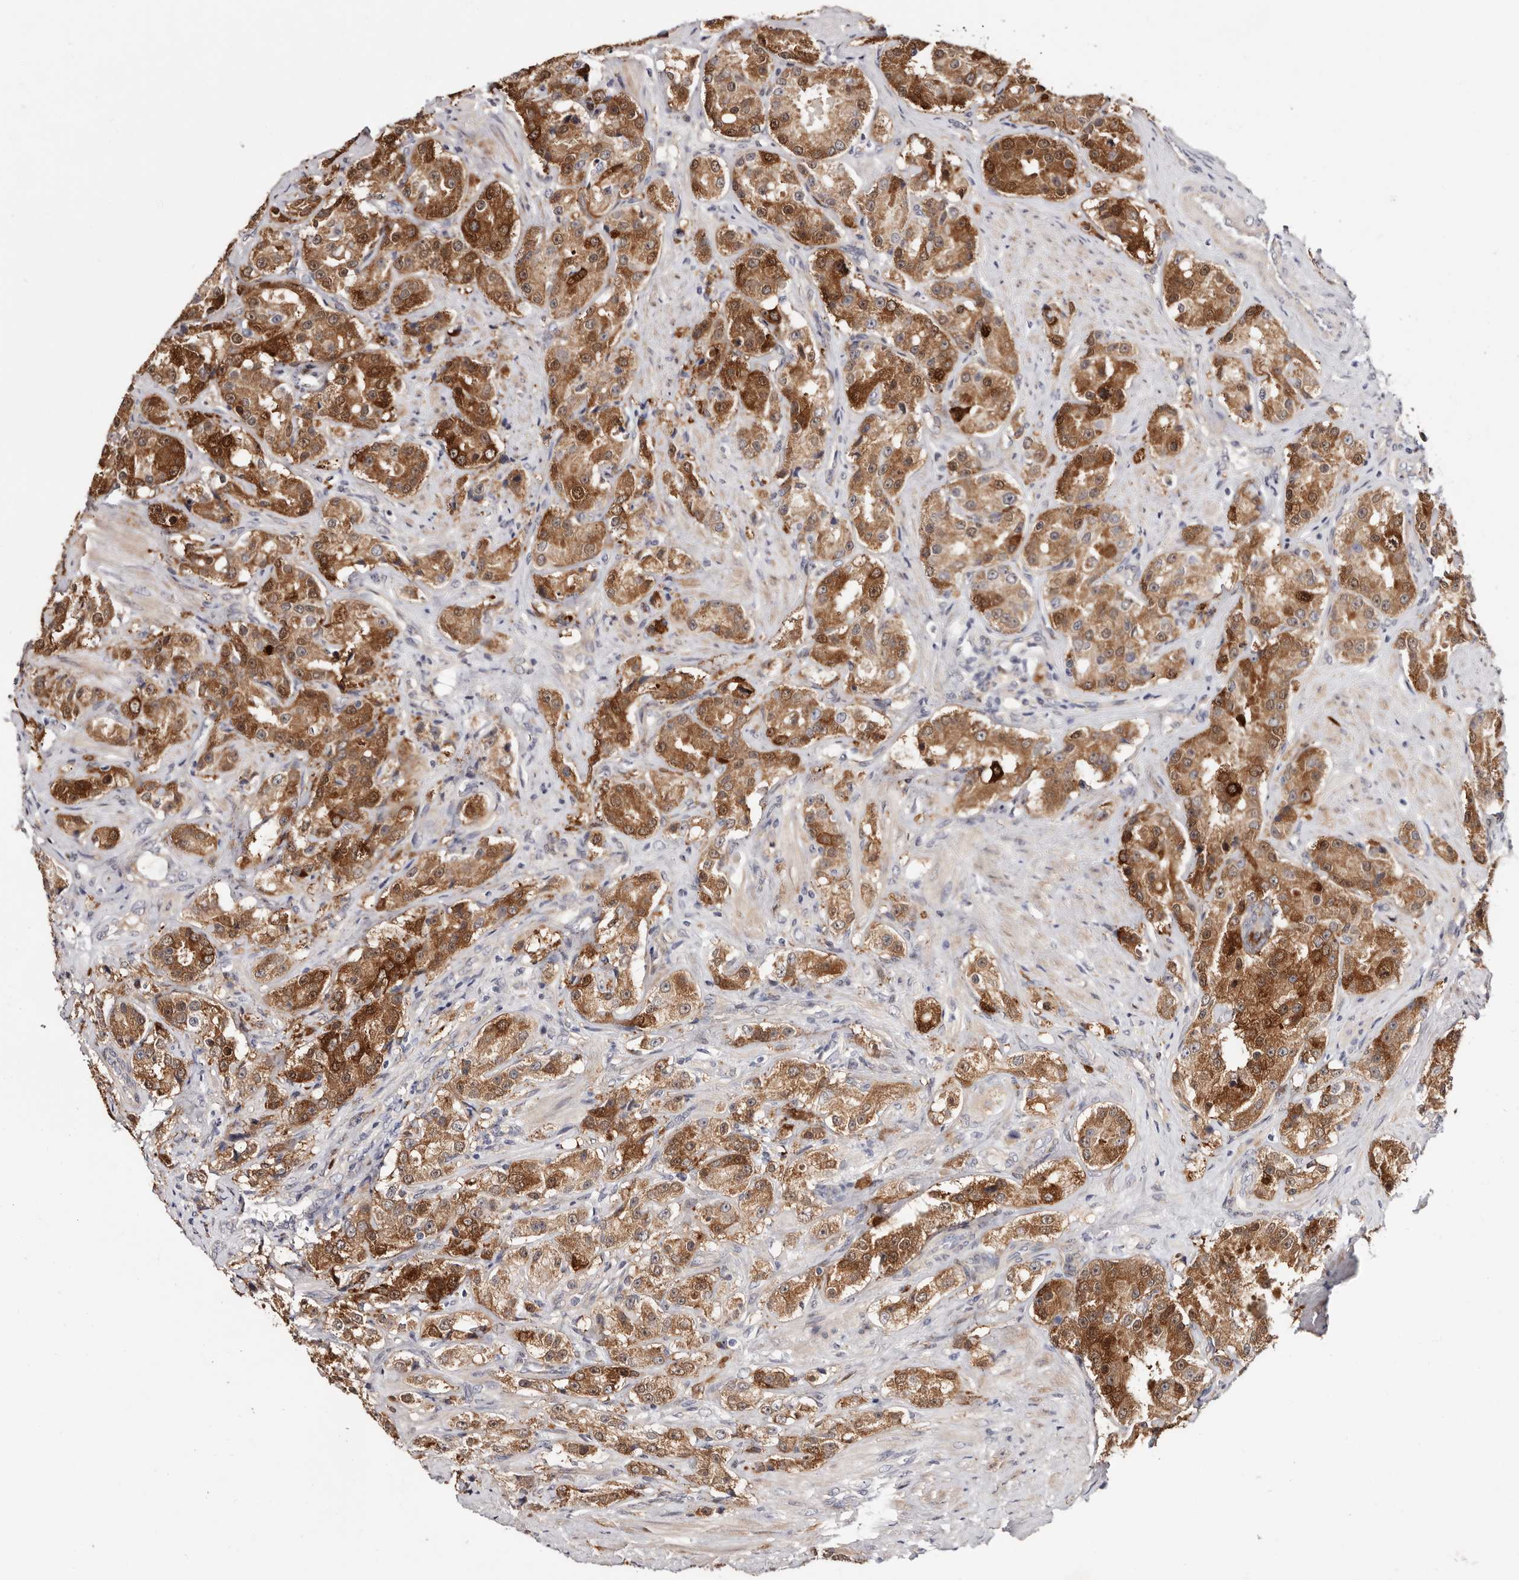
{"staining": {"intensity": "moderate", "quantity": ">75%", "location": "cytoplasmic/membranous"}, "tissue": "prostate cancer", "cell_type": "Tumor cells", "image_type": "cancer", "snomed": [{"axis": "morphology", "description": "Adenocarcinoma, High grade"}, {"axis": "topography", "description": "Prostate"}], "caption": "Protein staining of prostate cancer tissue displays moderate cytoplasmic/membranous staining in approximately >75% of tumor cells.", "gene": "GFOD1", "patient": {"sex": "male", "age": 60}}